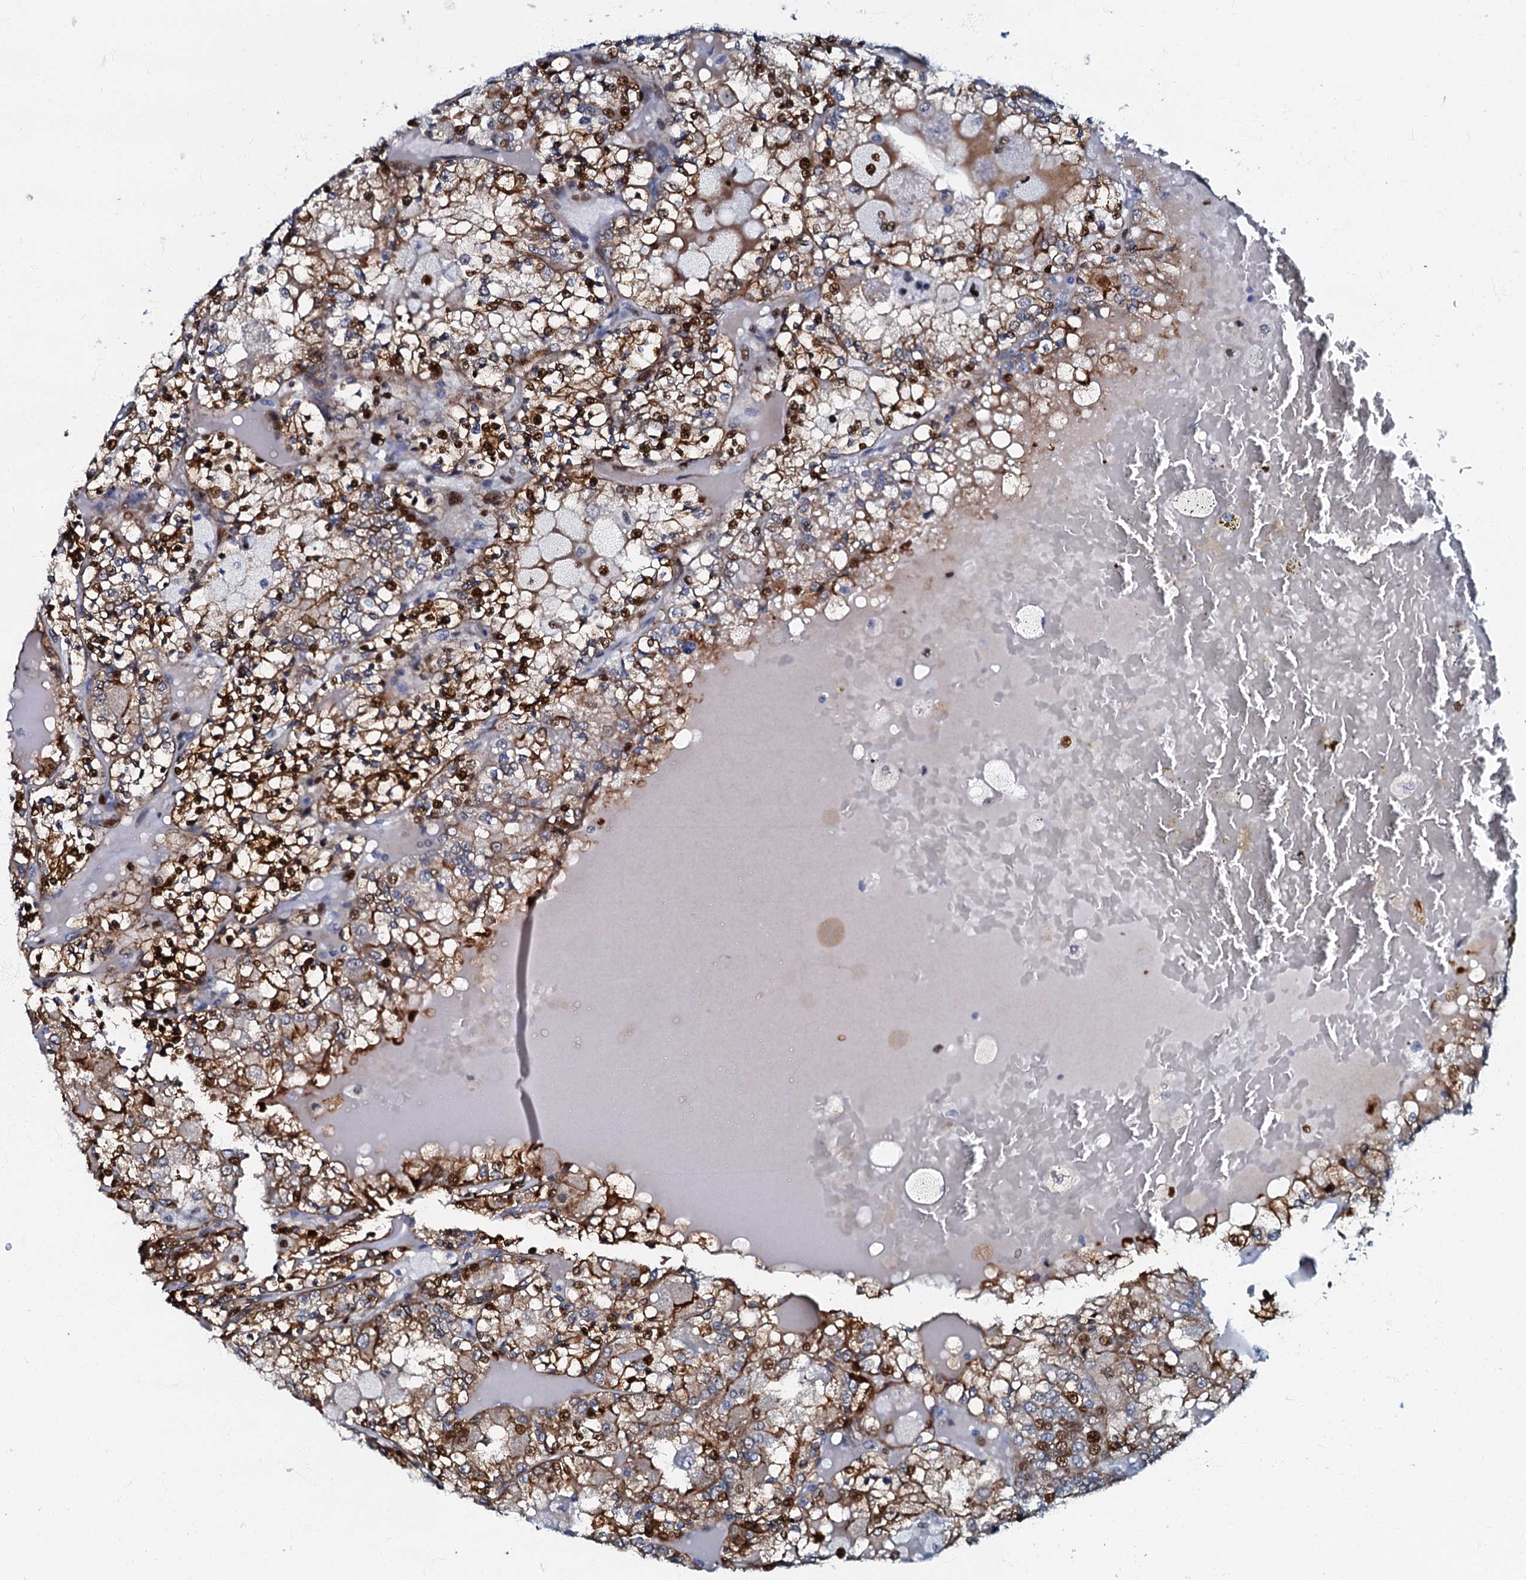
{"staining": {"intensity": "strong", "quantity": ">75%", "location": "cytoplasmic/membranous,nuclear"}, "tissue": "renal cancer", "cell_type": "Tumor cells", "image_type": "cancer", "snomed": [{"axis": "morphology", "description": "Adenocarcinoma, NOS"}, {"axis": "topography", "description": "Kidney"}], "caption": "Renal adenocarcinoma stained for a protein shows strong cytoplasmic/membranous and nuclear positivity in tumor cells.", "gene": "MFSD5", "patient": {"sex": "female", "age": 56}}